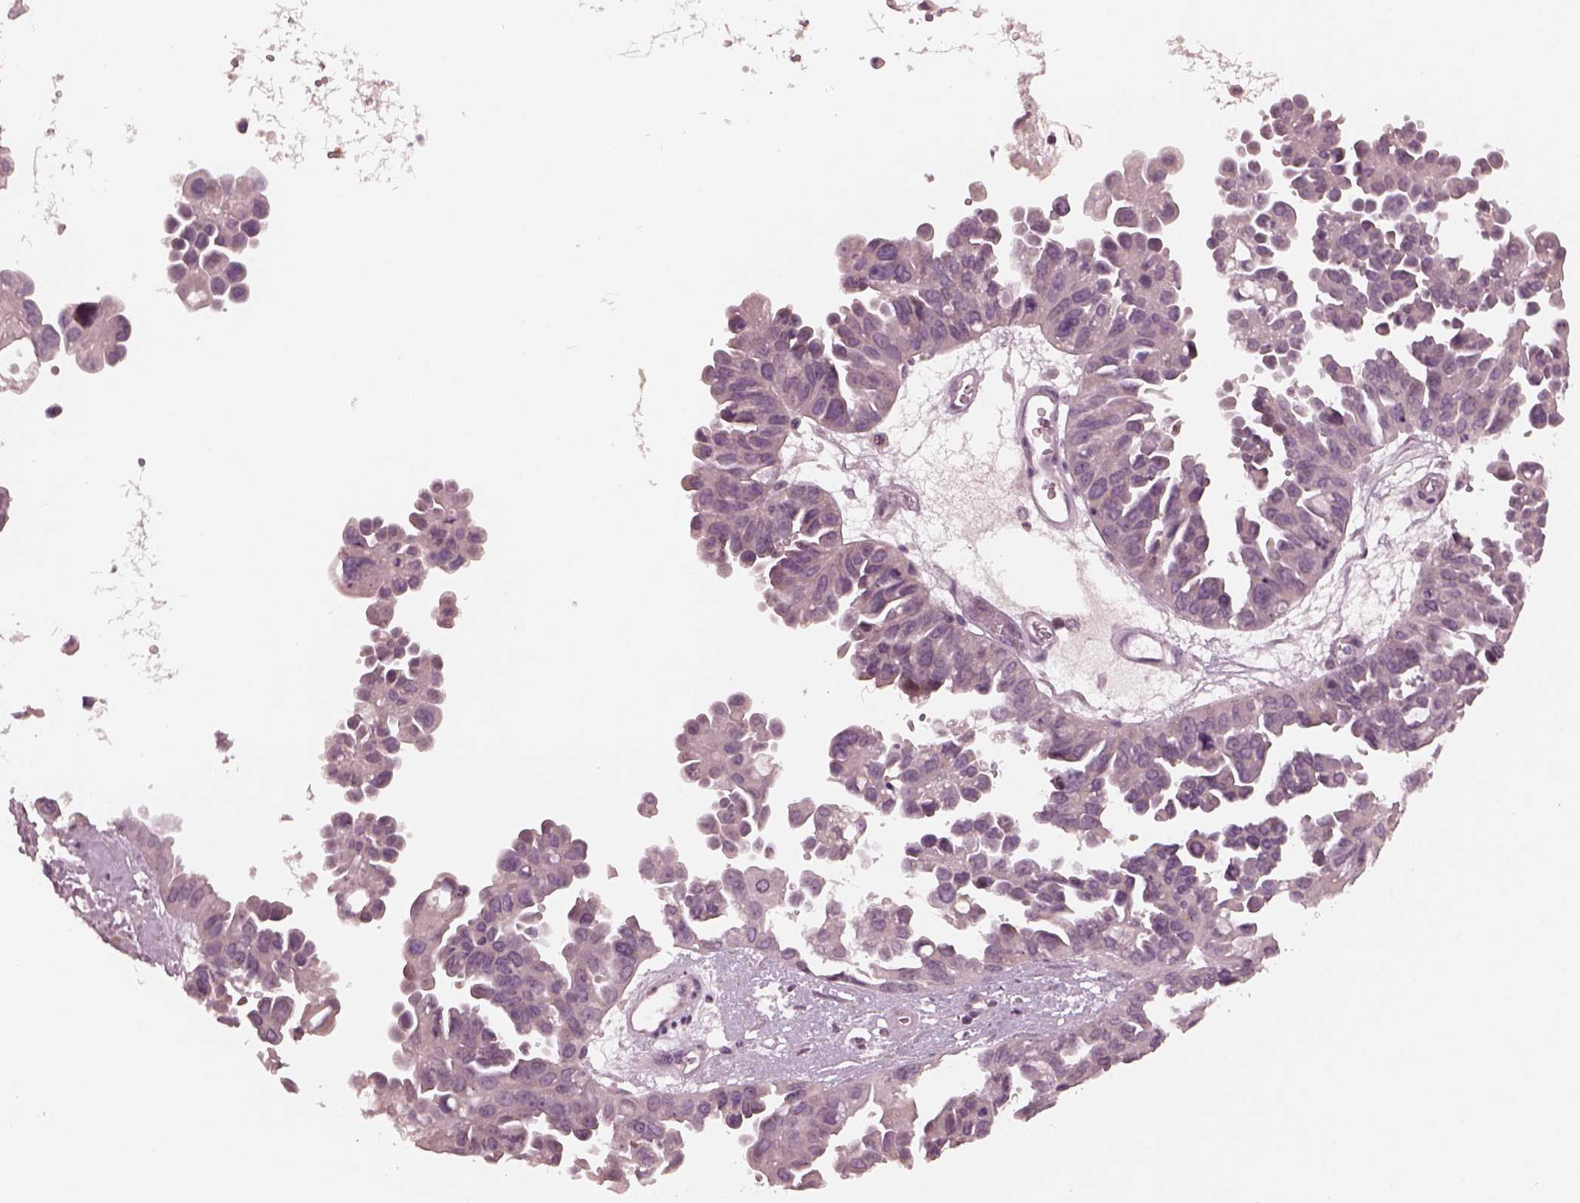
{"staining": {"intensity": "negative", "quantity": "none", "location": "none"}, "tissue": "ovarian cancer", "cell_type": "Tumor cells", "image_type": "cancer", "snomed": [{"axis": "morphology", "description": "Cystadenocarcinoma, serous, NOS"}, {"axis": "topography", "description": "Ovary"}], "caption": "The immunohistochemistry (IHC) micrograph has no significant expression in tumor cells of ovarian cancer (serous cystadenocarcinoma) tissue.", "gene": "RGS7", "patient": {"sex": "female", "age": 53}}